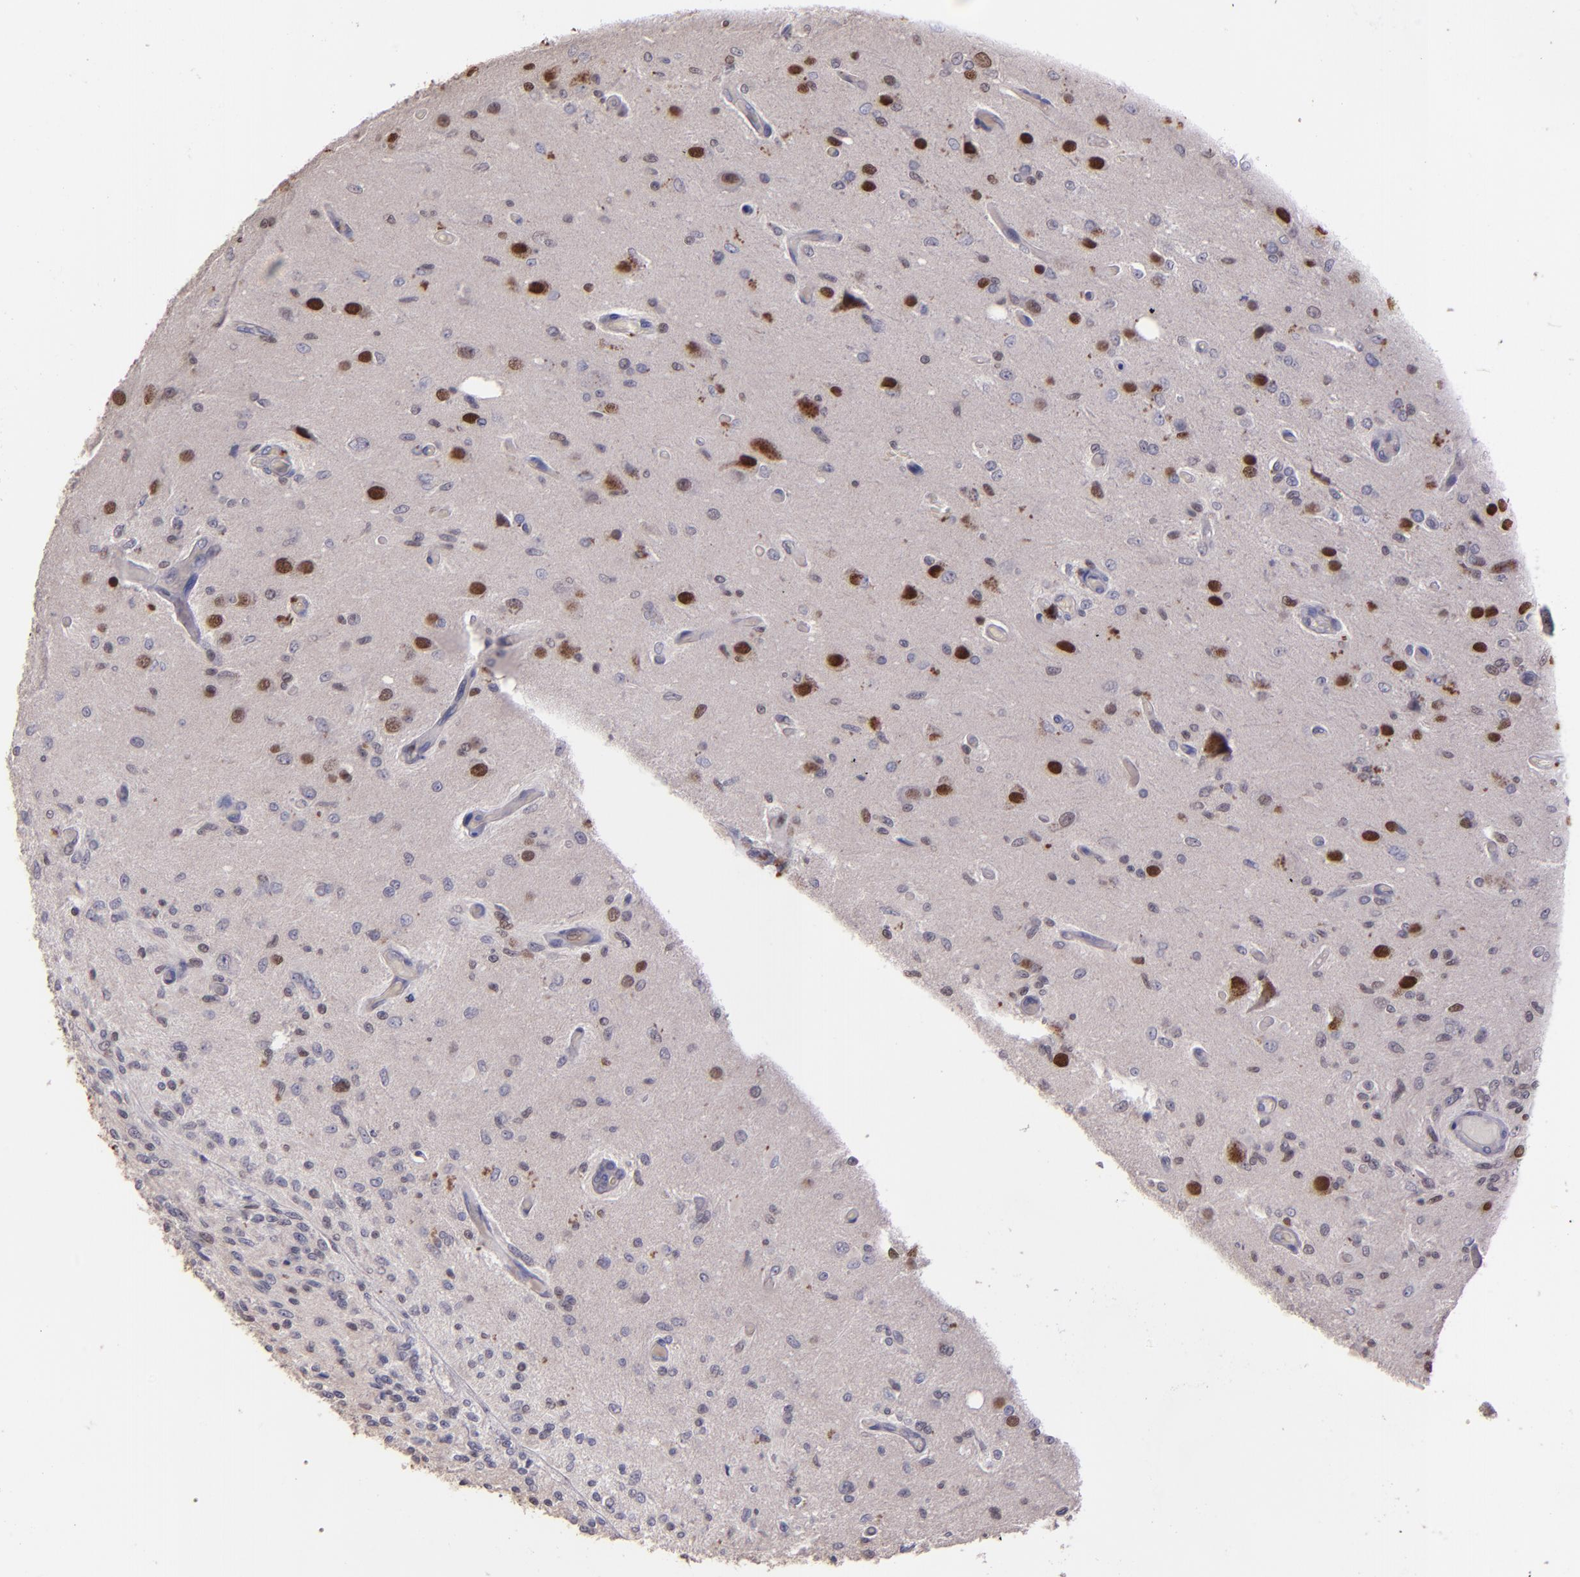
{"staining": {"intensity": "moderate", "quantity": "25%-75%", "location": "nuclear"}, "tissue": "glioma", "cell_type": "Tumor cells", "image_type": "cancer", "snomed": [{"axis": "morphology", "description": "Normal tissue, NOS"}, {"axis": "morphology", "description": "Glioma, malignant, High grade"}, {"axis": "topography", "description": "Cerebral cortex"}], "caption": "High-grade glioma (malignant) stained with a brown dye displays moderate nuclear positive expression in approximately 25%-75% of tumor cells.", "gene": "NUP62CL", "patient": {"sex": "male", "age": 77}}